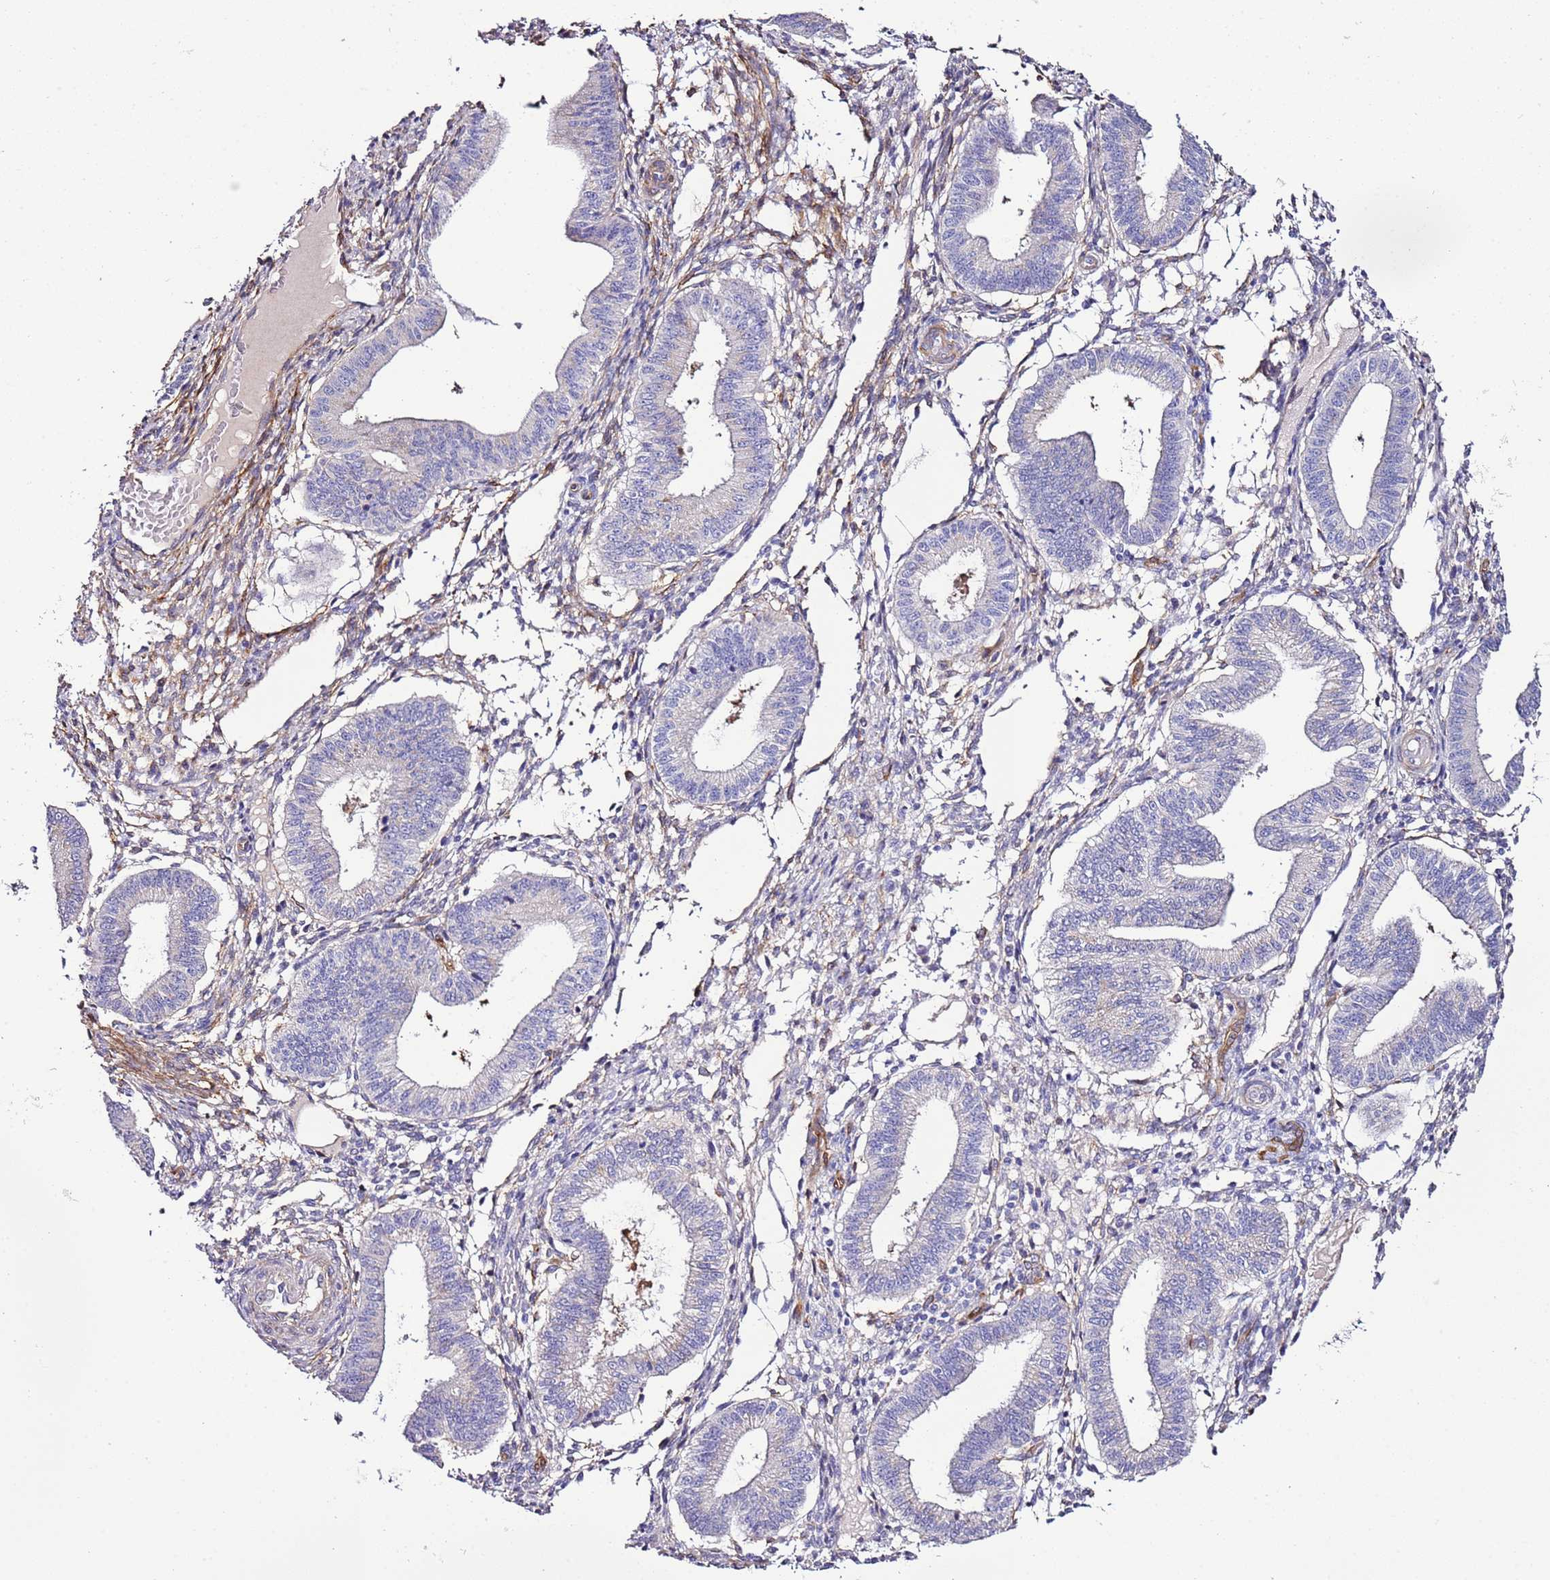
{"staining": {"intensity": "negative", "quantity": "none", "location": "none"}, "tissue": "endometrium", "cell_type": "Cells in endometrial stroma", "image_type": "normal", "snomed": [{"axis": "morphology", "description": "Normal tissue, NOS"}, {"axis": "topography", "description": "Endometrium"}], "caption": "Cells in endometrial stroma show no significant positivity in benign endometrium. The staining is performed using DAB brown chromogen with nuclei counter-stained in using hematoxylin.", "gene": "FAM174C", "patient": {"sex": "female", "age": 39}}